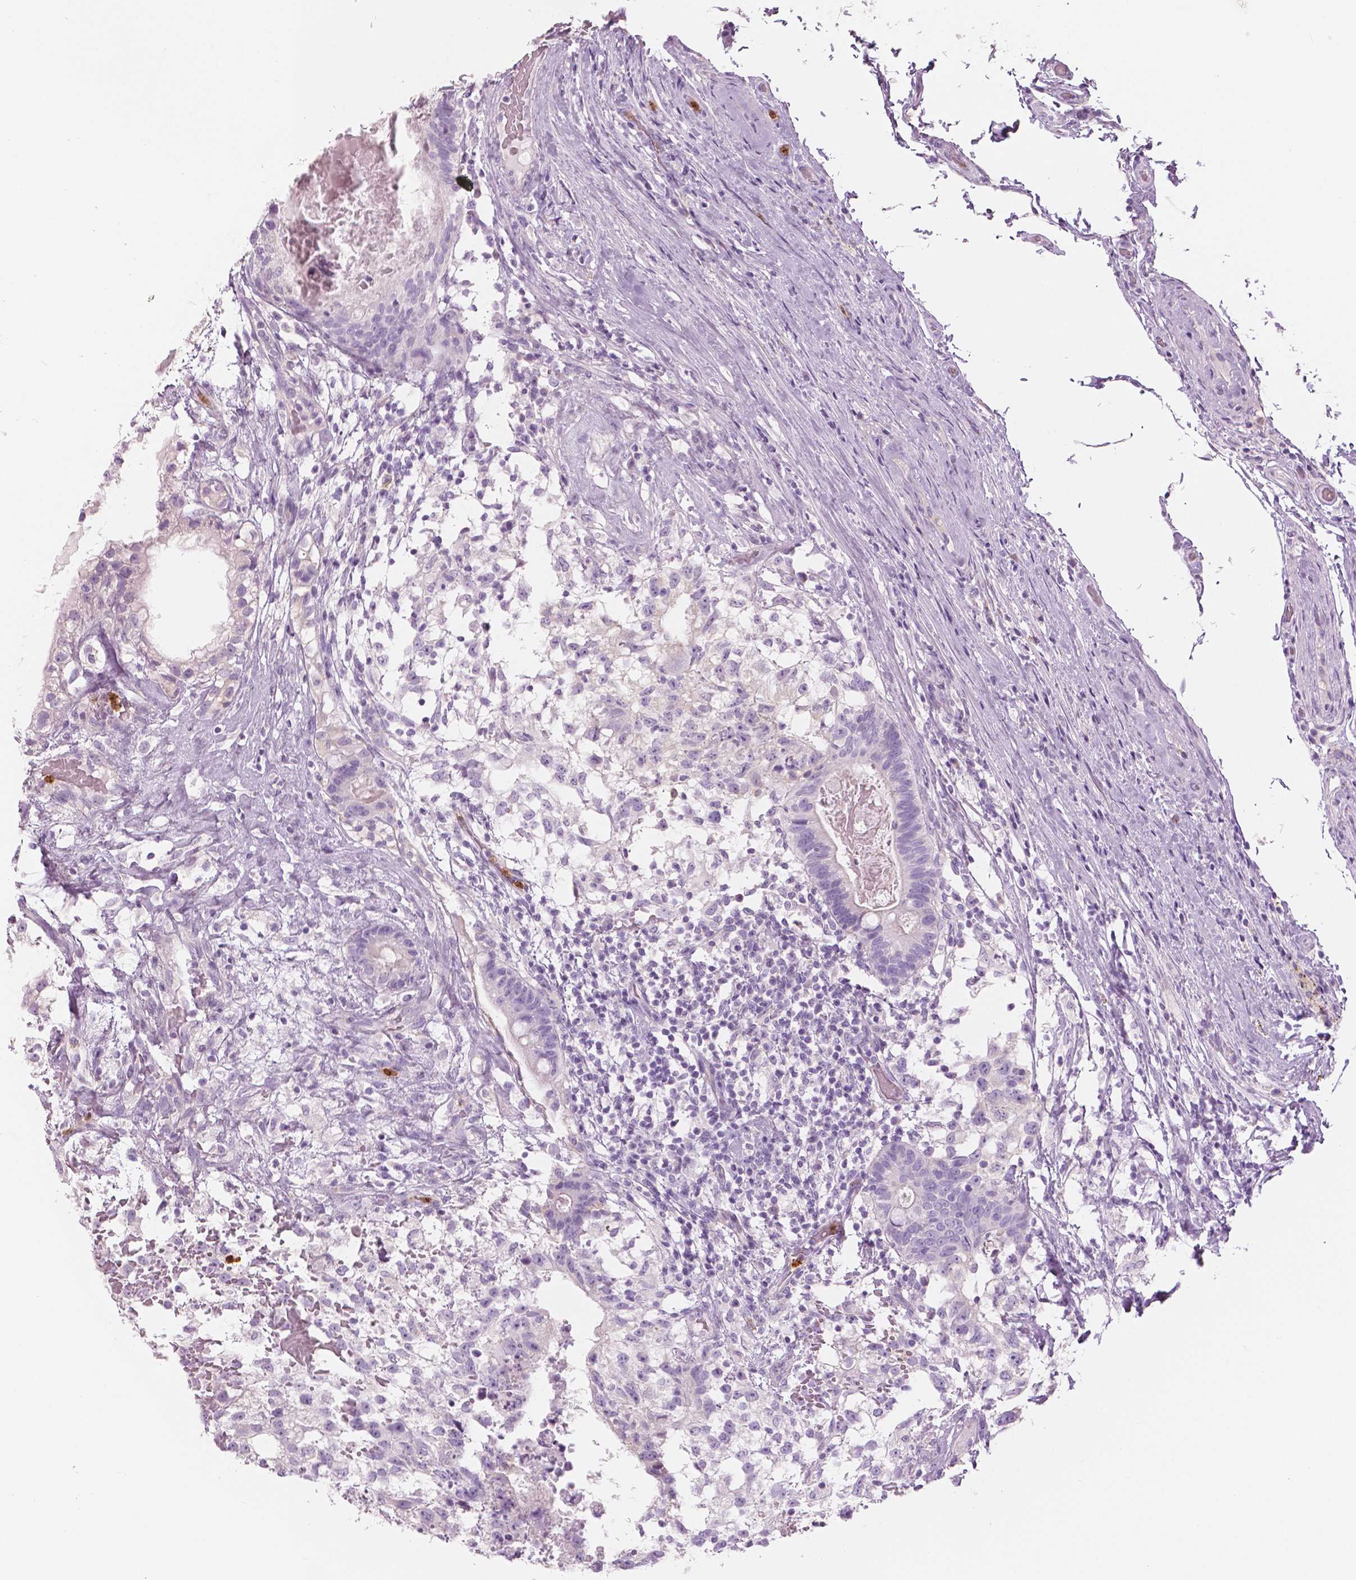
{"staining": {"intensity": "negative", "quantity": "none", "location": "none"}, "tissue": "testis cancer", "cell_type": "Tumor cells", "image_type": "cancer", "snomed": [{"axis": "morphology", "description": "Seminoma, NOS"}, {"axis": "morphology", "description": "Carcinoma, Embryonal, NOS"}, {"axis": "topography", "description": "Testis"}], "caption": "DAB (3,3'-diaminobenzidine) immunohistochemical staining of human testis cancer (seminoma) reveals no significant positivity in tumor cells.", "gene": "CXCR2", "patient": {"sex": "male", "age": 41}}